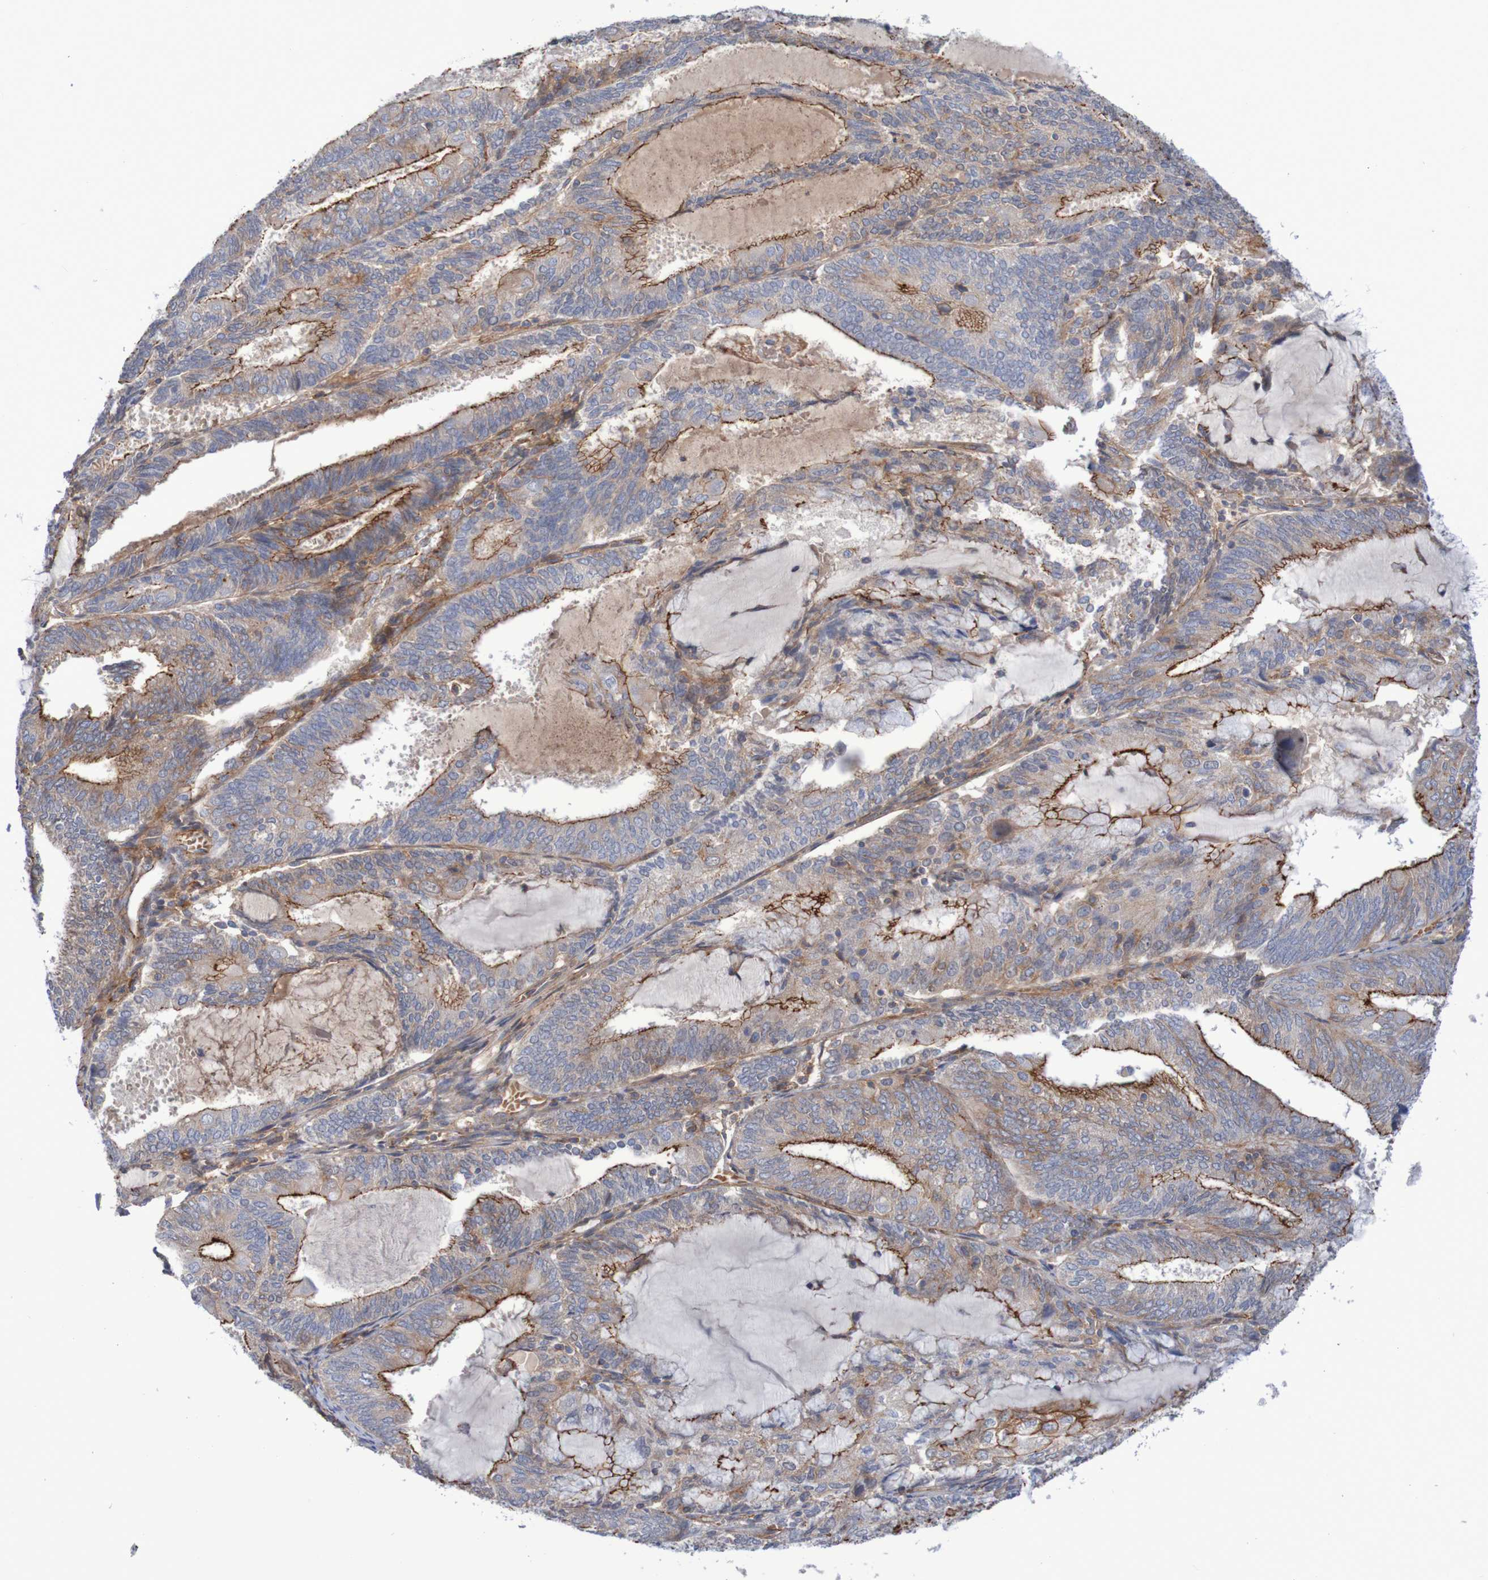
{"staining": {"intensity": "strong", "quantity": "25%-75%", "location": "cytoplasmic/membranous"}, "tissue": "endometrial cancer", "cell_type": "Tumor cells", "image_type": "cancer", "snomed": [{"axis": "morphology", "description": "Adenocarcinoma, NOS"}, {"axis": "topography", "description": "Endometrium"}], "caption": "Brown immunohistochemical staining in adenocarcinoma (endometrial) demonstrates strong cytoplasmic/membranous expression in about 25%-75% of tumor cells.", "gene": "NECTIN2", "patient": {"sex": "female", "age": 81}}